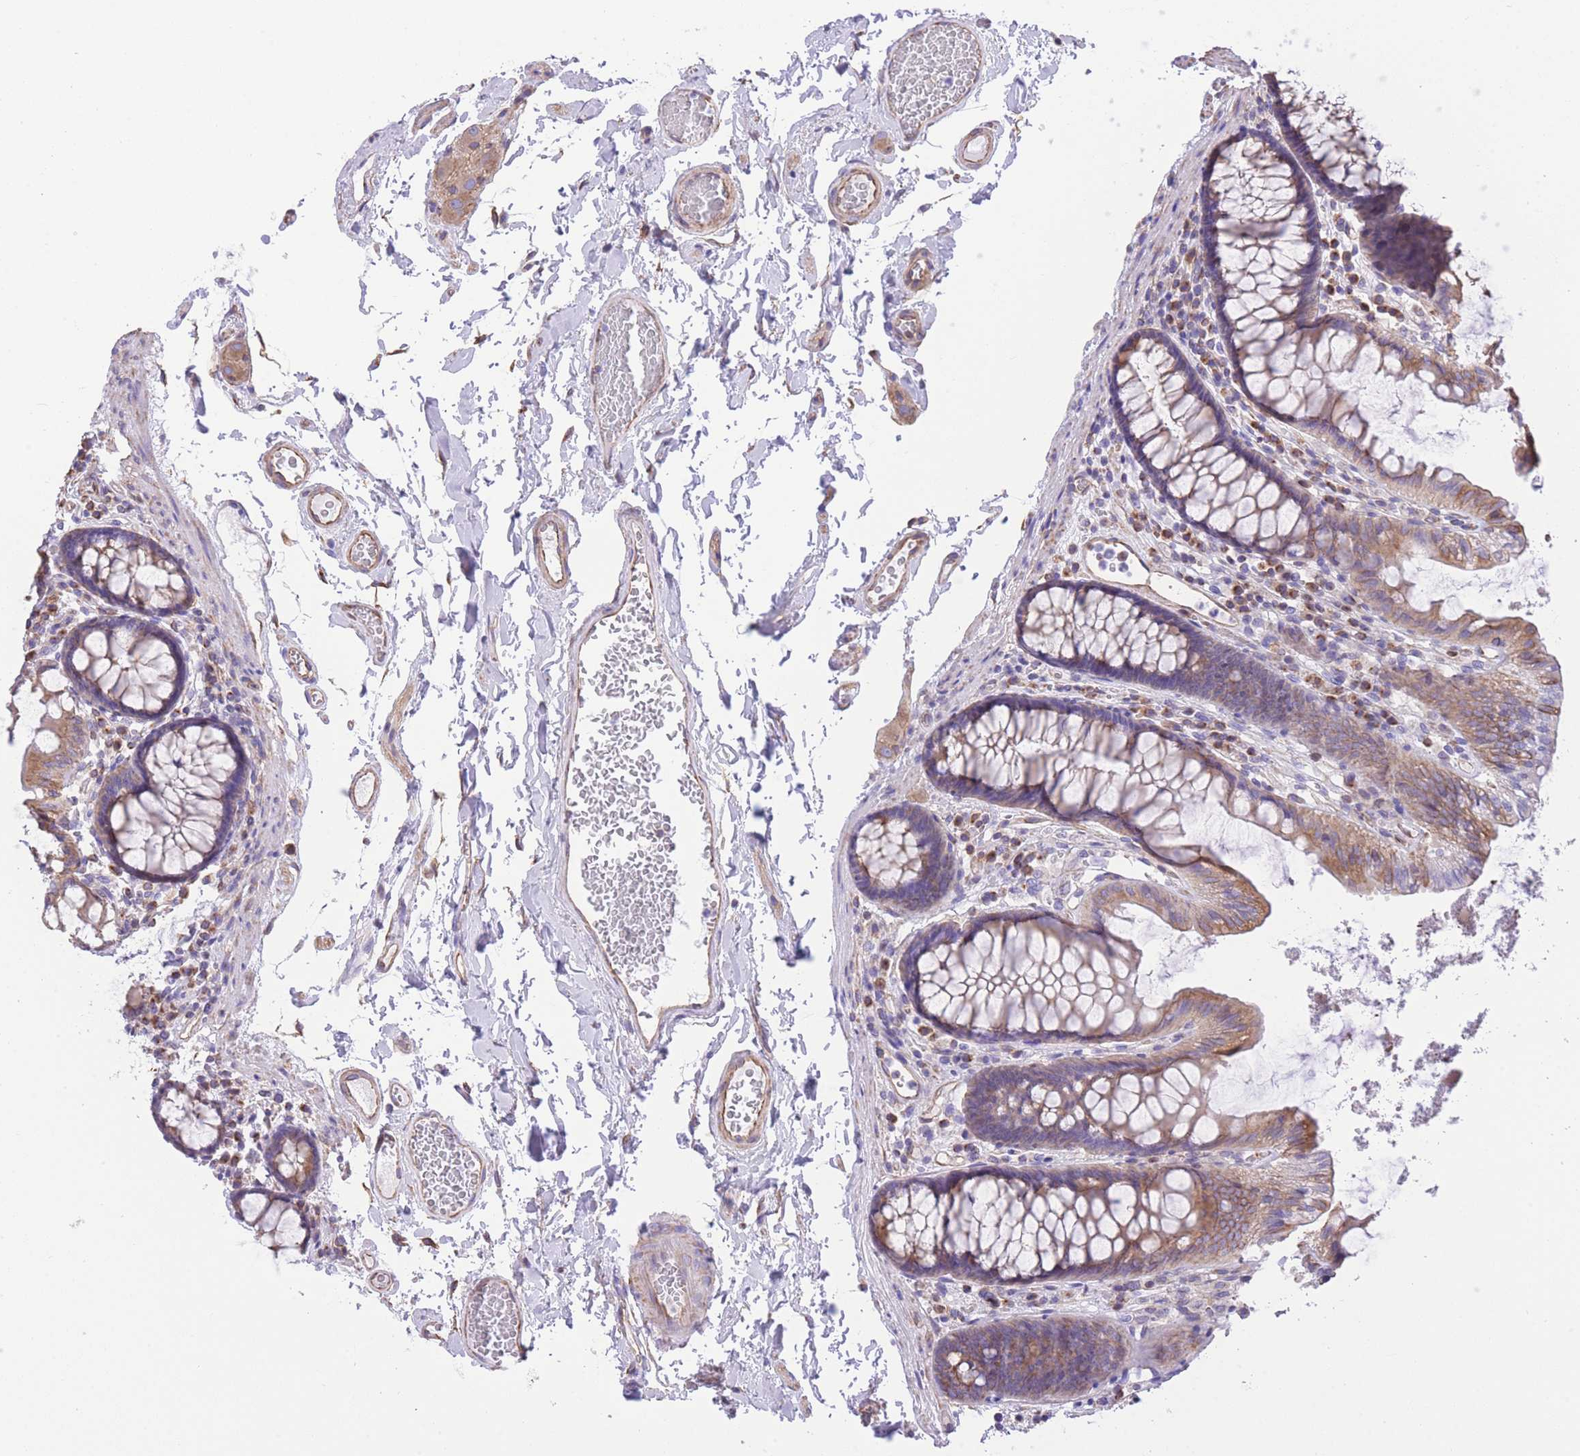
{"staining": {"intensity": "moderate", "quantity": ">75%", "location": "cytoplasmic/membranous"}, "tissue": "colon", "cell_type": "Endothelial cells", "image_type": "normal", "snomed": [{"axis": "morphology", "description": "Normal tissue, NOS"}, {"axis": "topography", "description": "Colon"}], "caption": "Endothelial cells display moderate cytoplasmic/membranous staining in approximately >75% of cells in benign colon. Nuclei are stained in blue.", "gene": "RHOU", "patient": {"sex": "male", "age": 84}}